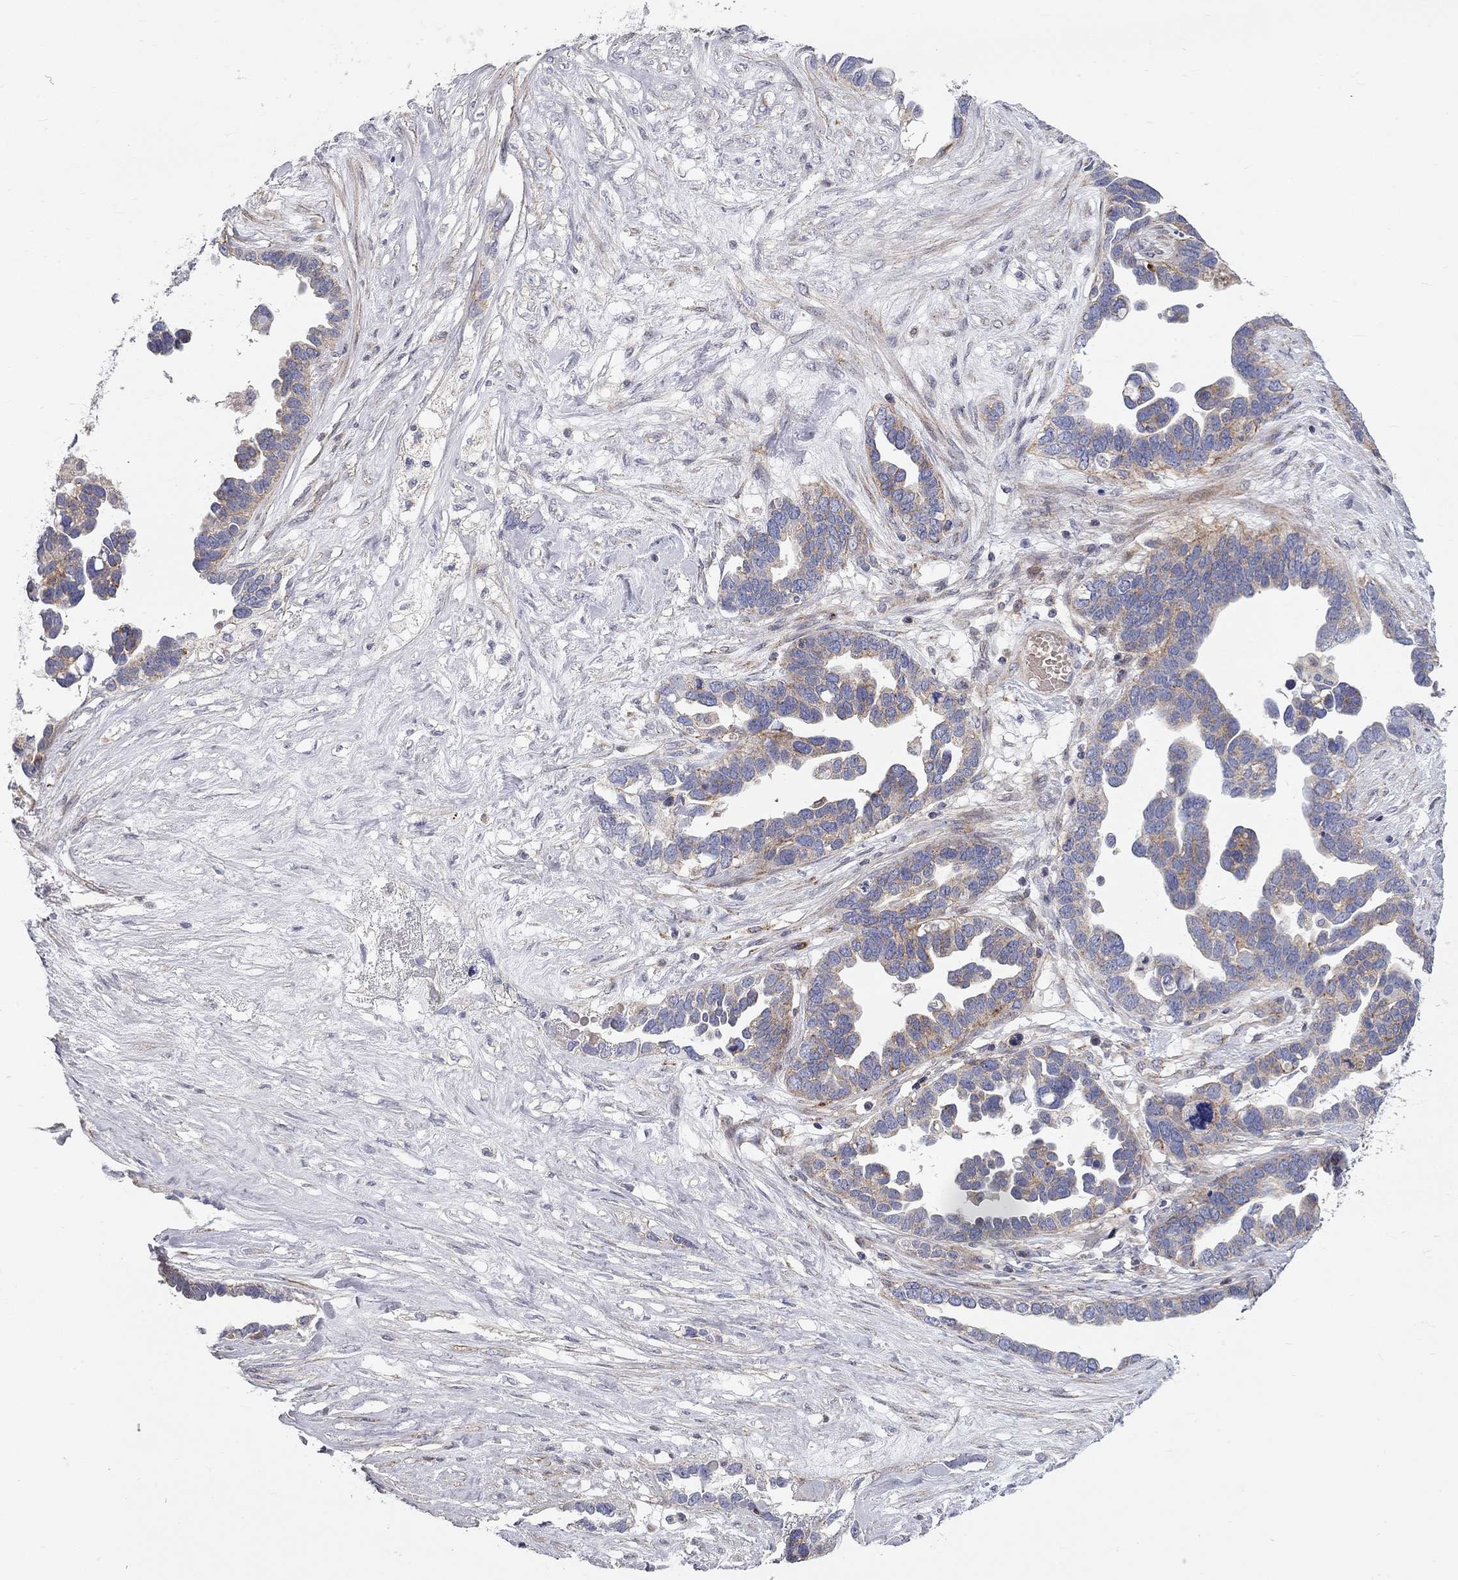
{"staining": {"intensity": "moderate", "quantity": "<25%", "location": "cytoplasmic/membranous"}, "tissue": "ovarian cancer", "cell_type": "Tumor cells", "image_type": "cancer", "snomed": [{"axis": "morphology", "description": "Cystadenocarcinoma, serous, NOS"}, {"axis": "topography", "description": "Ovary"}], "caption": "Human ovarian serous cystadenocarcinoma stained with a brown dye reveals moderate cytoplasmic/membranous positive expression in about <25% of tumor cells.", "gene": "KANSL1L", "patient": {"sex": "female", "age": 54}}